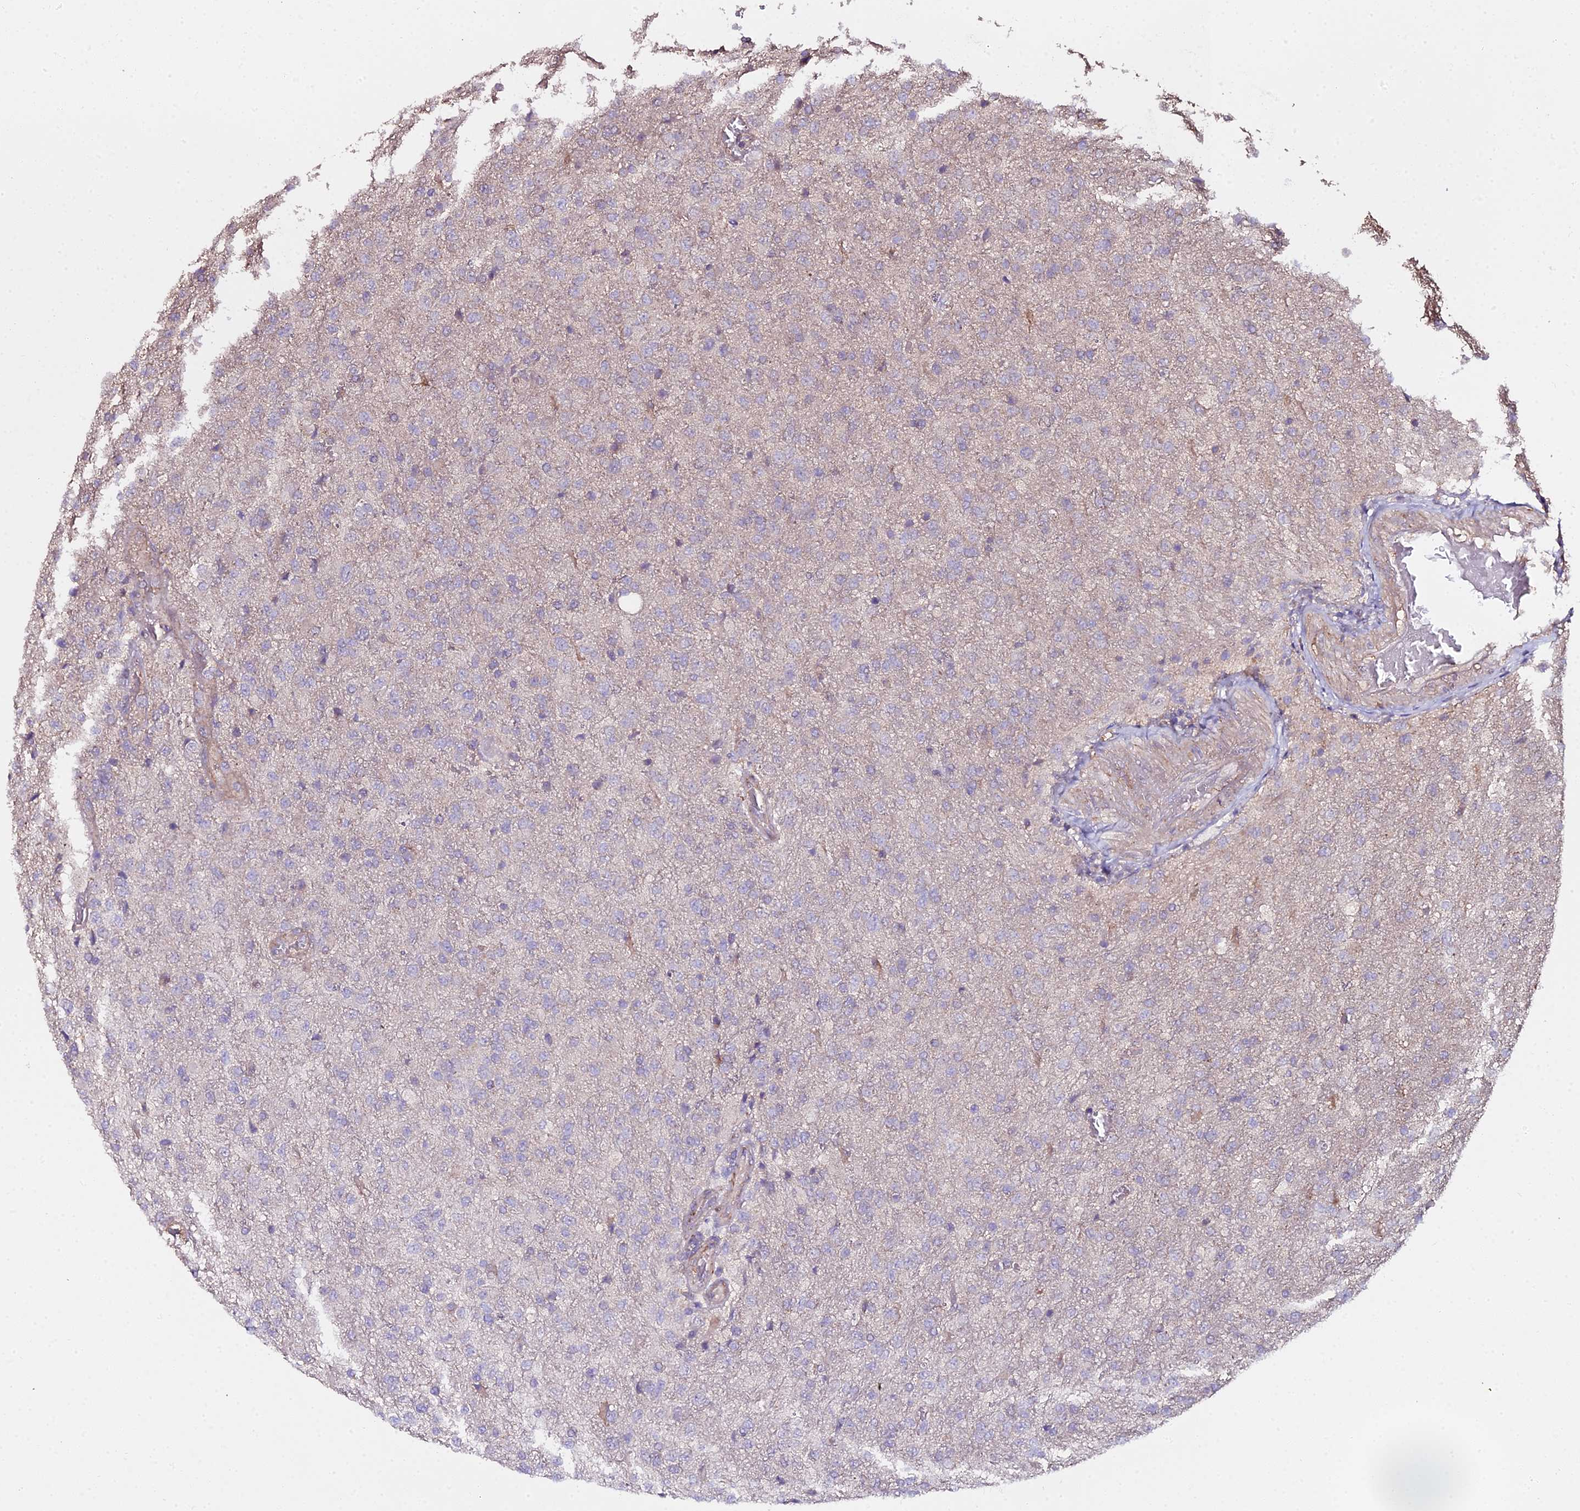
{"staining": {"intensity": "negative", "quantity": "none", "location": "none"}, "tissue": "glioma", "cell_type": "Tumor cells", "image_type": "cancer", "snomed": [{"axis": "morphology", "description": "Glioma, malignant, High grade"}, {"axis": "topography", "description": "Brain"}], "caption": "An image of human malignant high-grade glioma is negative for staining in tumor cells.", "gene": "METTL13", "patient": {"sex": "female", "age": 74}}